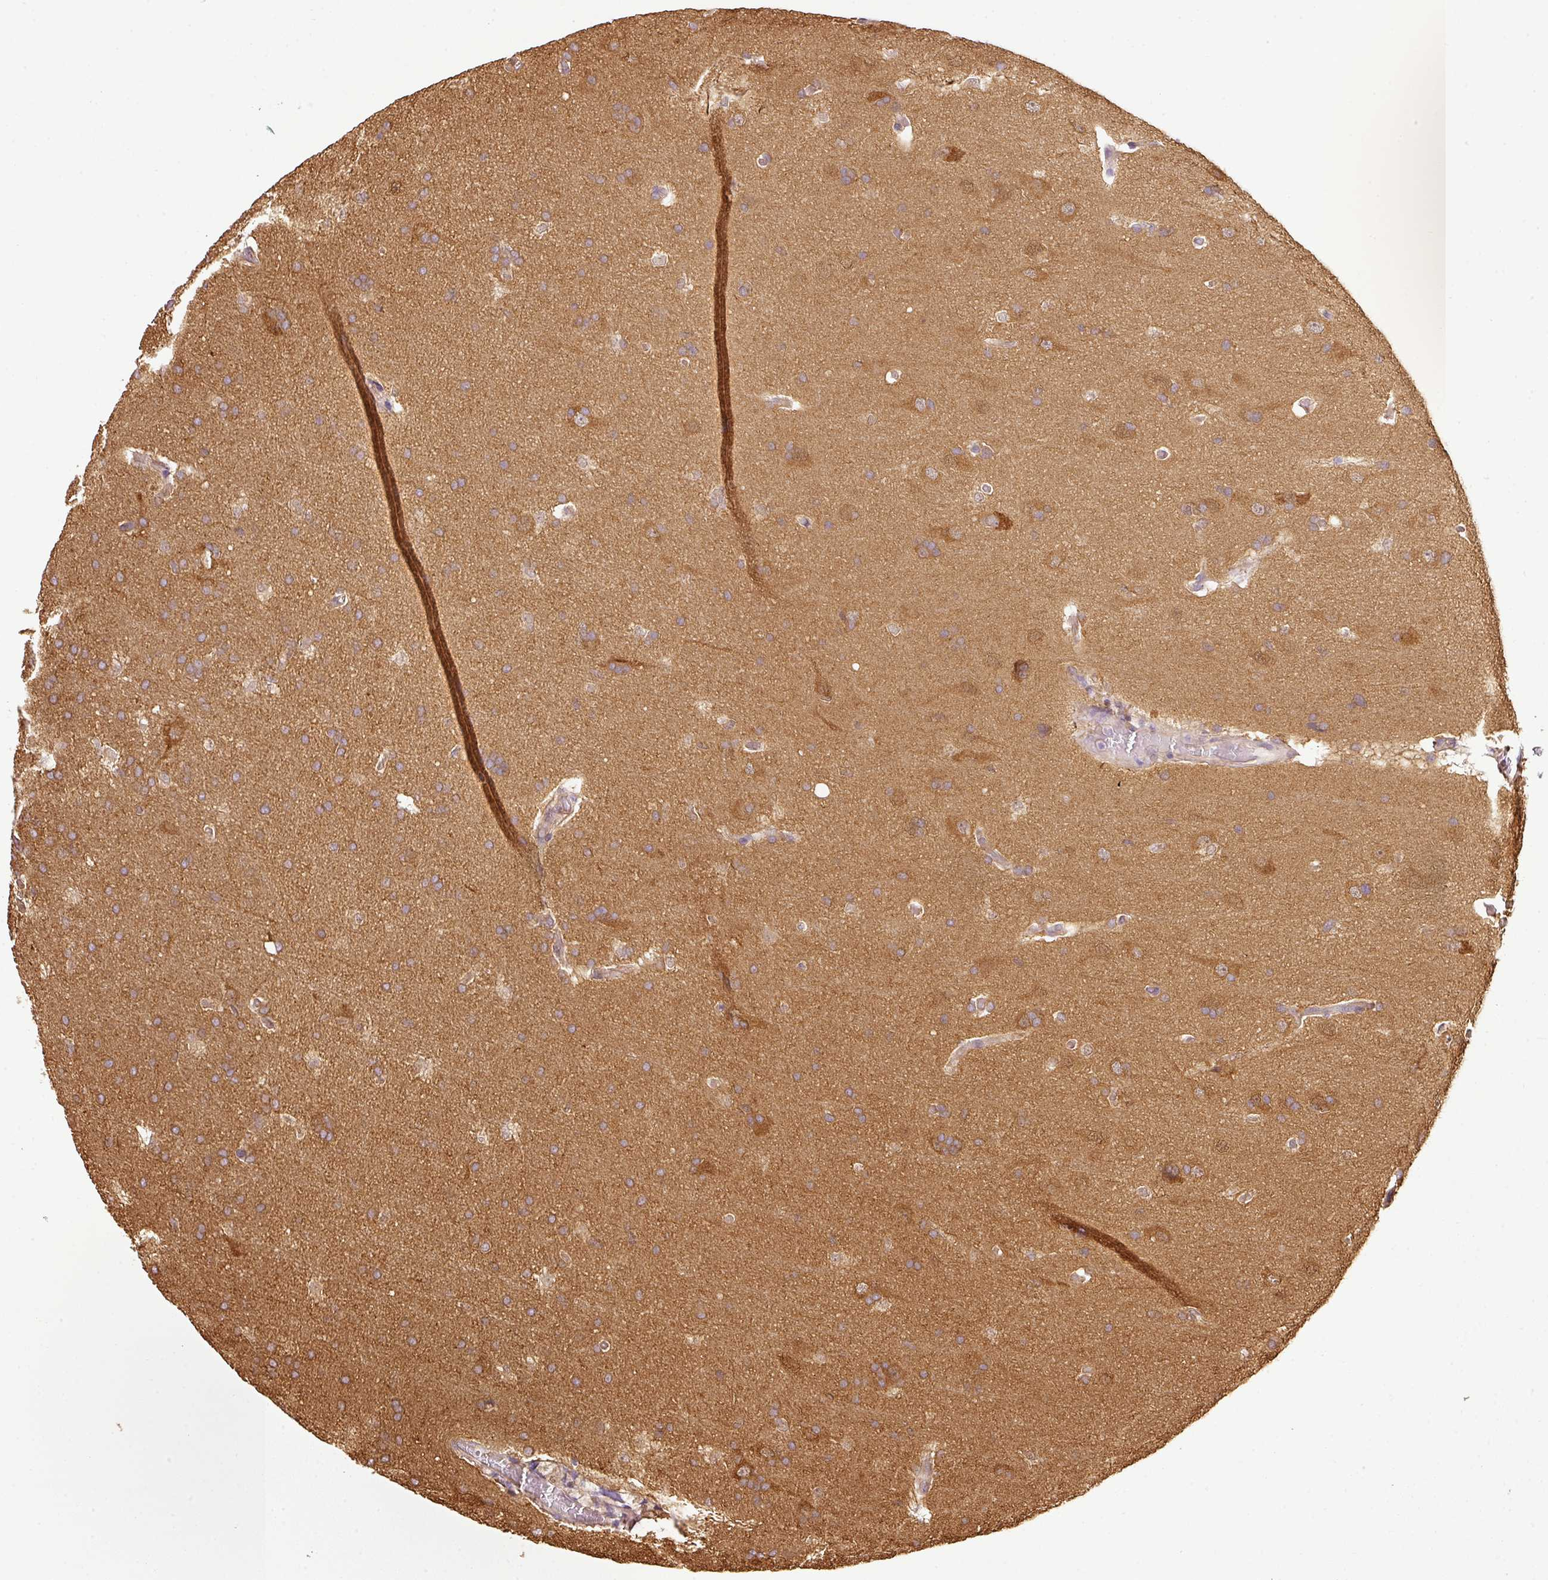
{"staining": {"intensity": "moderate", "quantity": ">75%", "location": "cytoplasmic/membranous"}, "tissue": "glioma", "cell_type": "Tumor cells", "image_type": "cancer", "snomed": [{"axis": "morphology", "description": "Glioma, malignant, High grade"}, {"axis": "topography", "description": "Brain"}], "caption": "Glioma stained for a protein (brown) demonstrates moderate cytoplasmic/membranous positive staining in approximately >75% of tumor cells.", "gene": "ANKRD18A", "patient": {"sex": "male", "age": 56}}